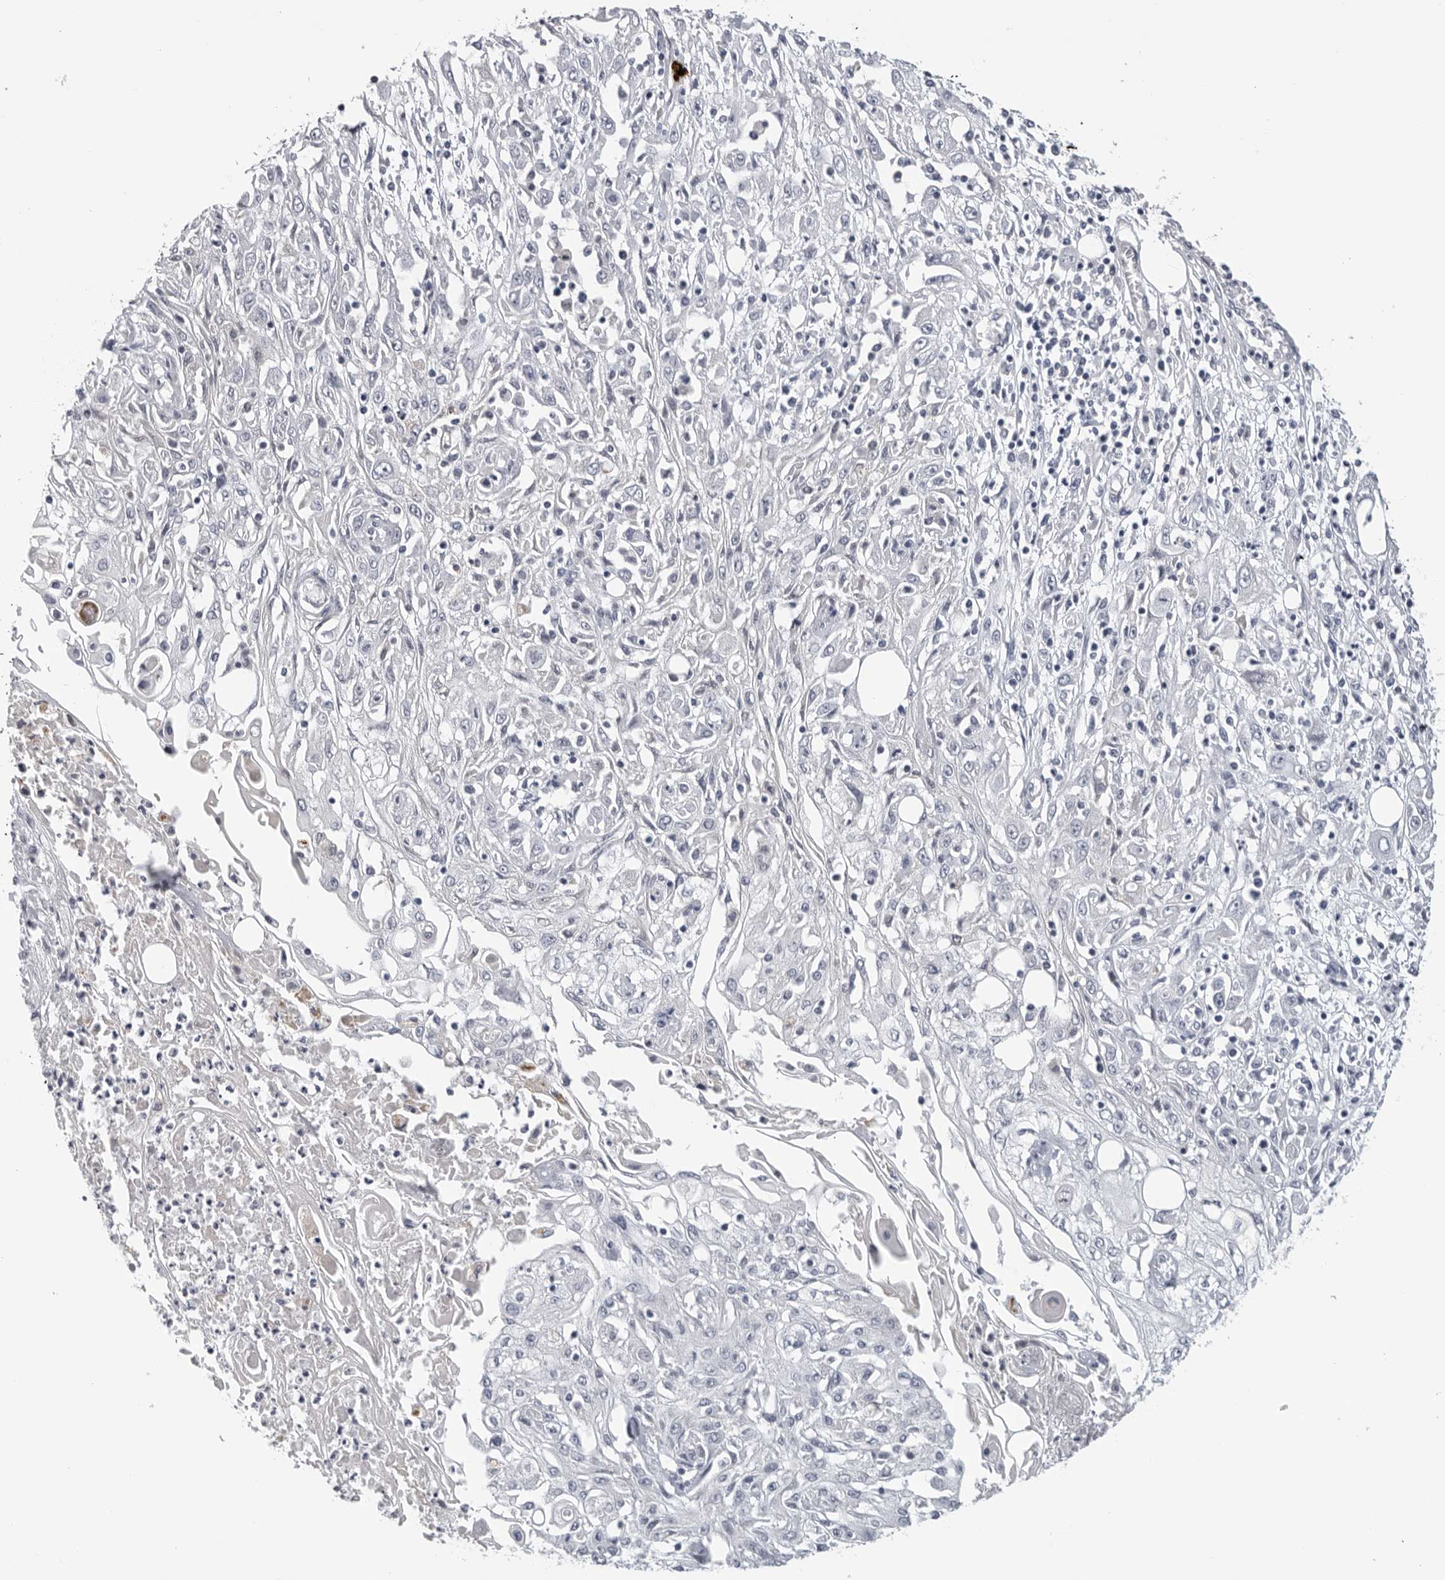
{"staining": {"intensity": "negative", "quantity": "none", "location": "none"}, "tissue": "skin cancer", "cell_type": "Tumor cells", "image_type": "cancer", "snomed": [{"axis": "morphology", "description": "Squamous cell carcinoma, NOS"}, {"axis": "morphology", "description": "Squamous cell carcinoma, metastatic, NOS"}, {"axis": "topography", "description": "Skin"}, {"axis": "topography", "description": "Lymph node"}], "caption": "Tumor cells show no significant protein expression in skin squamous cell carcinoma.", "gene": "ZNF502", "patient": {"sex": "male", "age": 75}}